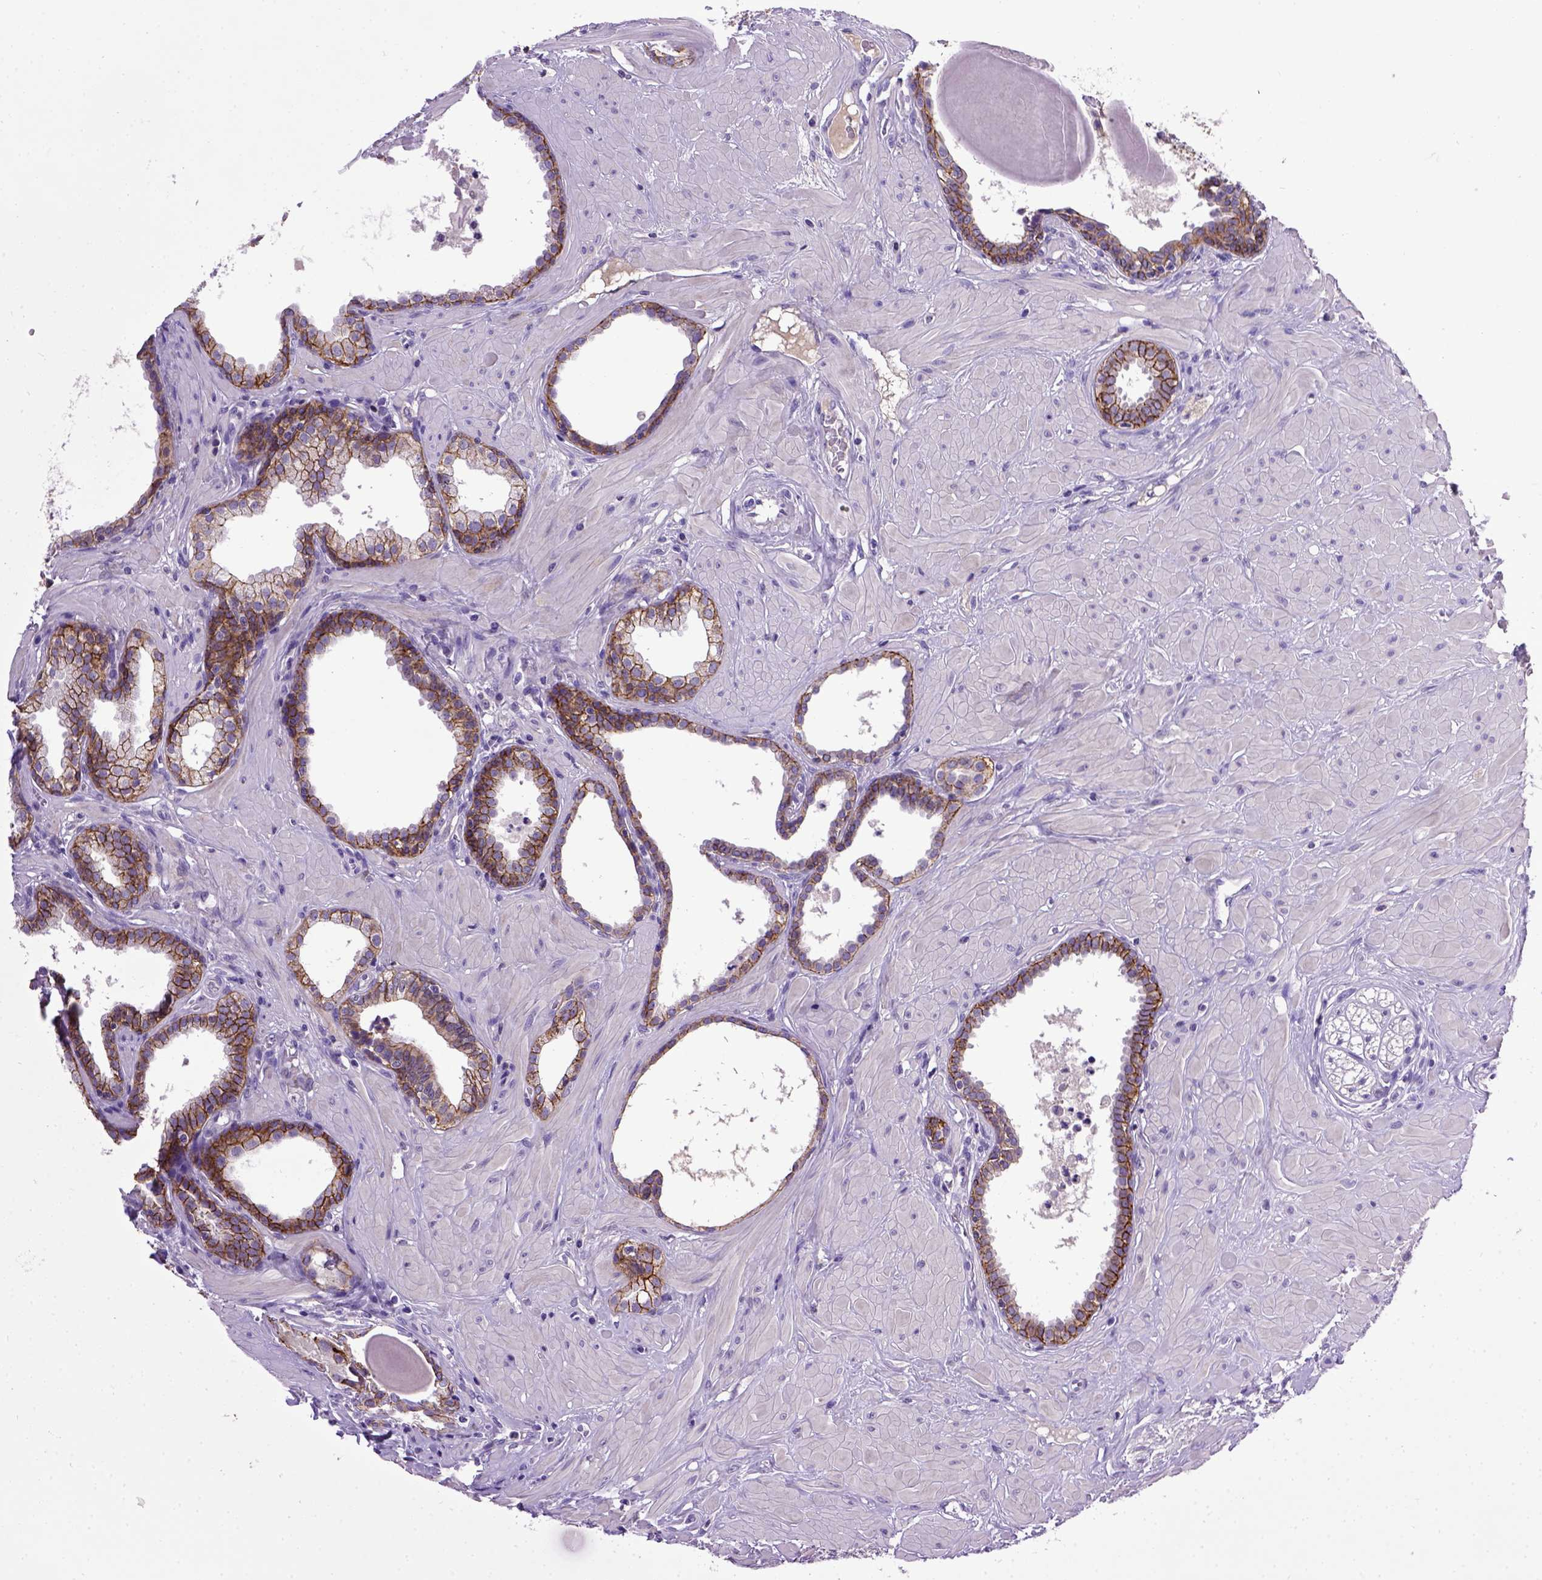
{"staining": {"intensity": "moderate", "quantity": ">75%", "location": "cytoplasmic/membranous"}, "tissue": "prostate", "cell_type": "Glandular cells", "image_type": "normal", "snomed": [{"axis": "morphology", "description": "Normal tissue, NOS"}, {"axis": "topography", "description": "Prostate"}], "caption": "Immunohistochemical staining of benign human prostate demonstrates medium levels of moderate cytoplasmic/membranous expression in about >75% of glandular cells. (brown staining indicates protein expression, while blue staining denotes nuclei).", "gene": "CDH1", "patient": {"sex": "male", "age": 48}}